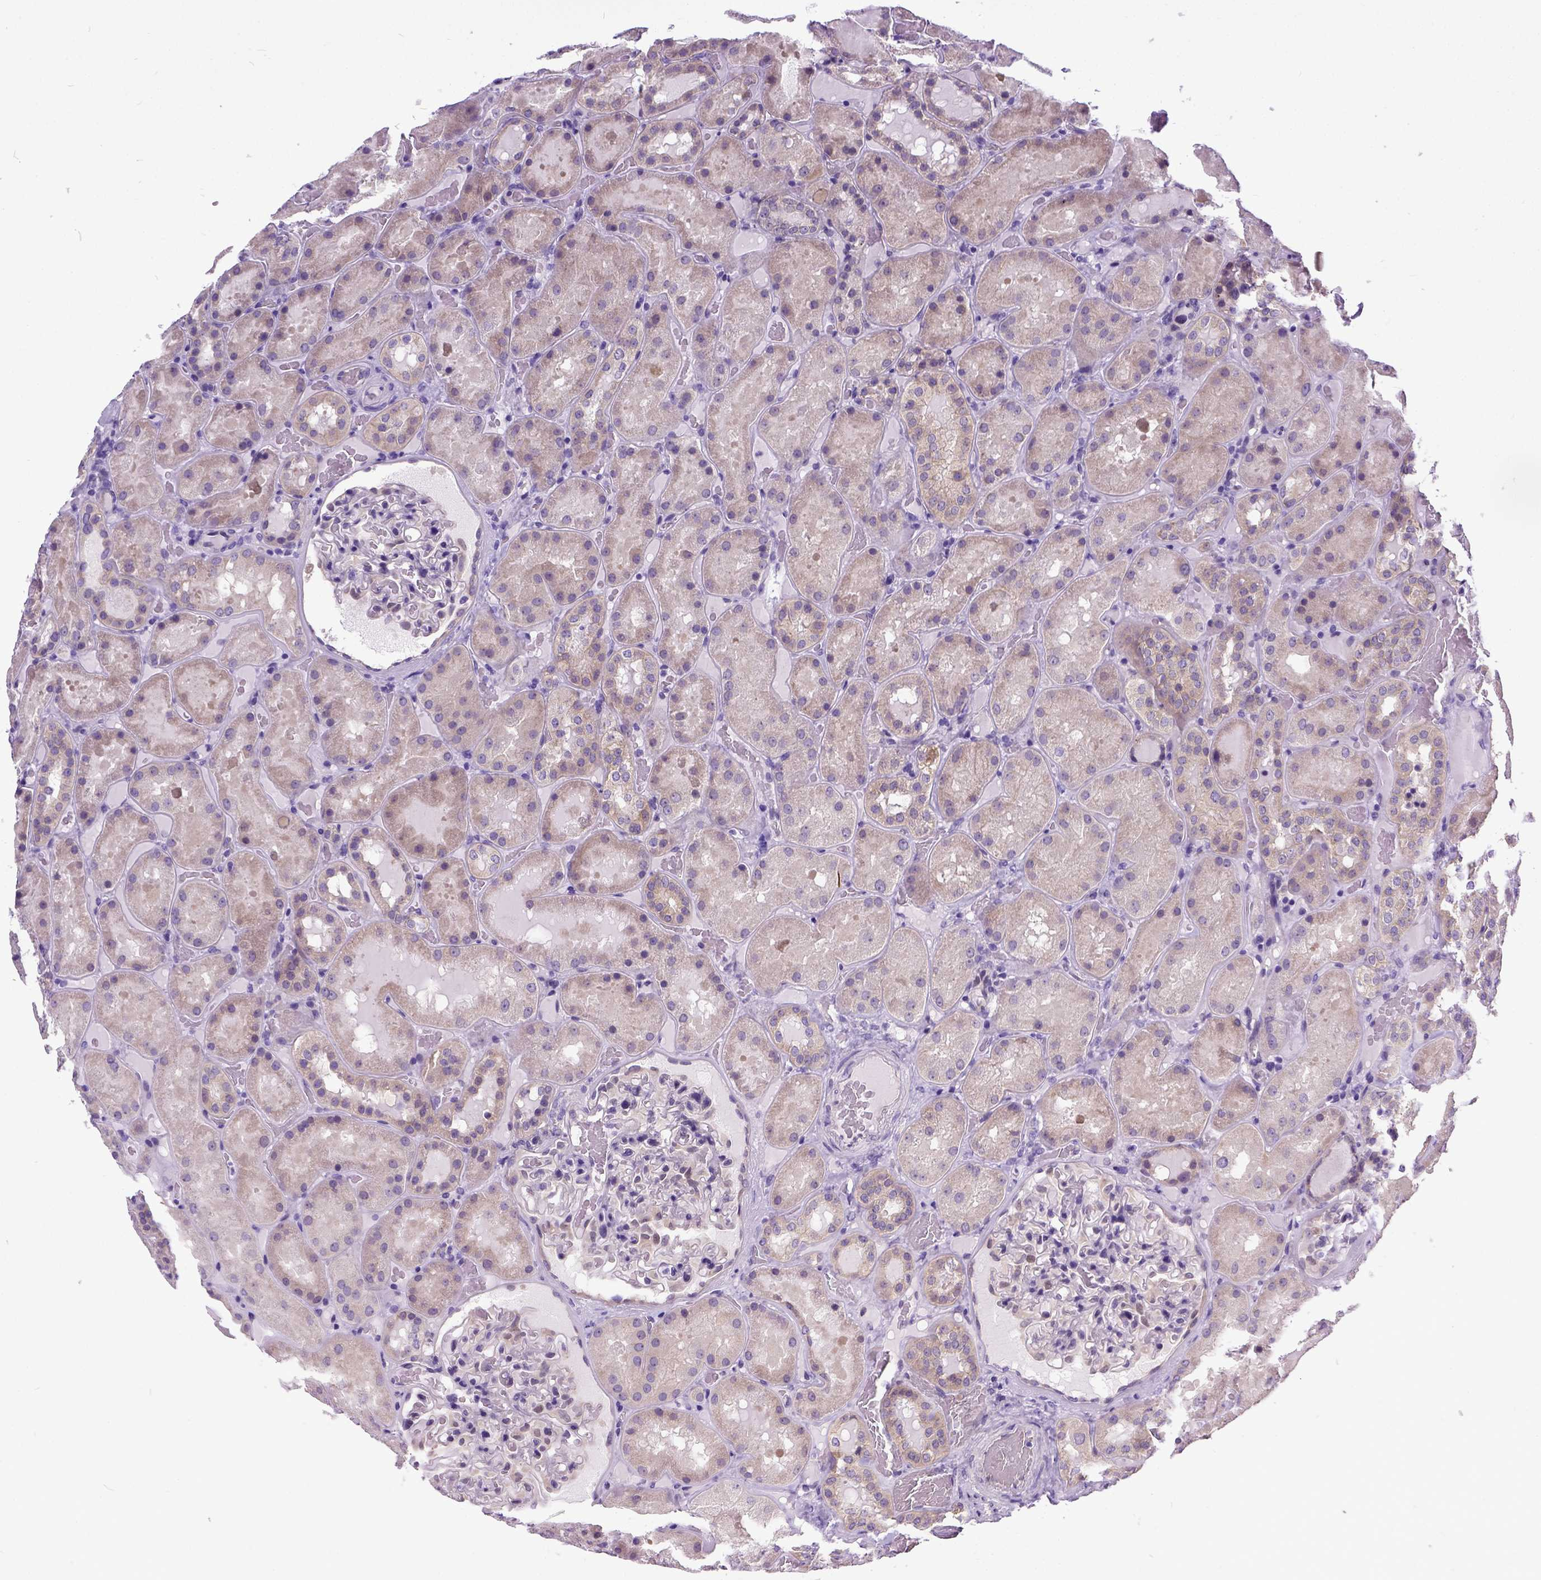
{"staining": {"intensity": "weak", "quantity": "<25%", "location": "cytoplasmic/membranous"}, "tissue": "kidney", "cell_type": "Cells in glomeruli", "image_type": "normal", "snomed": [{"axis": "morphology", "description": "Normal tissue, NOS"}, {"axis": "topography", "description": "Kidney"}], "caption": "Histopathology image shows no significant protein staining in cells in glomeruli of benign kidney. The staining is performed using DAB brown chromogen with nuclei counter-stained in using hematoxylin.", "gene": "NEK5", "patient": {"sex": "male", "age": 73}}